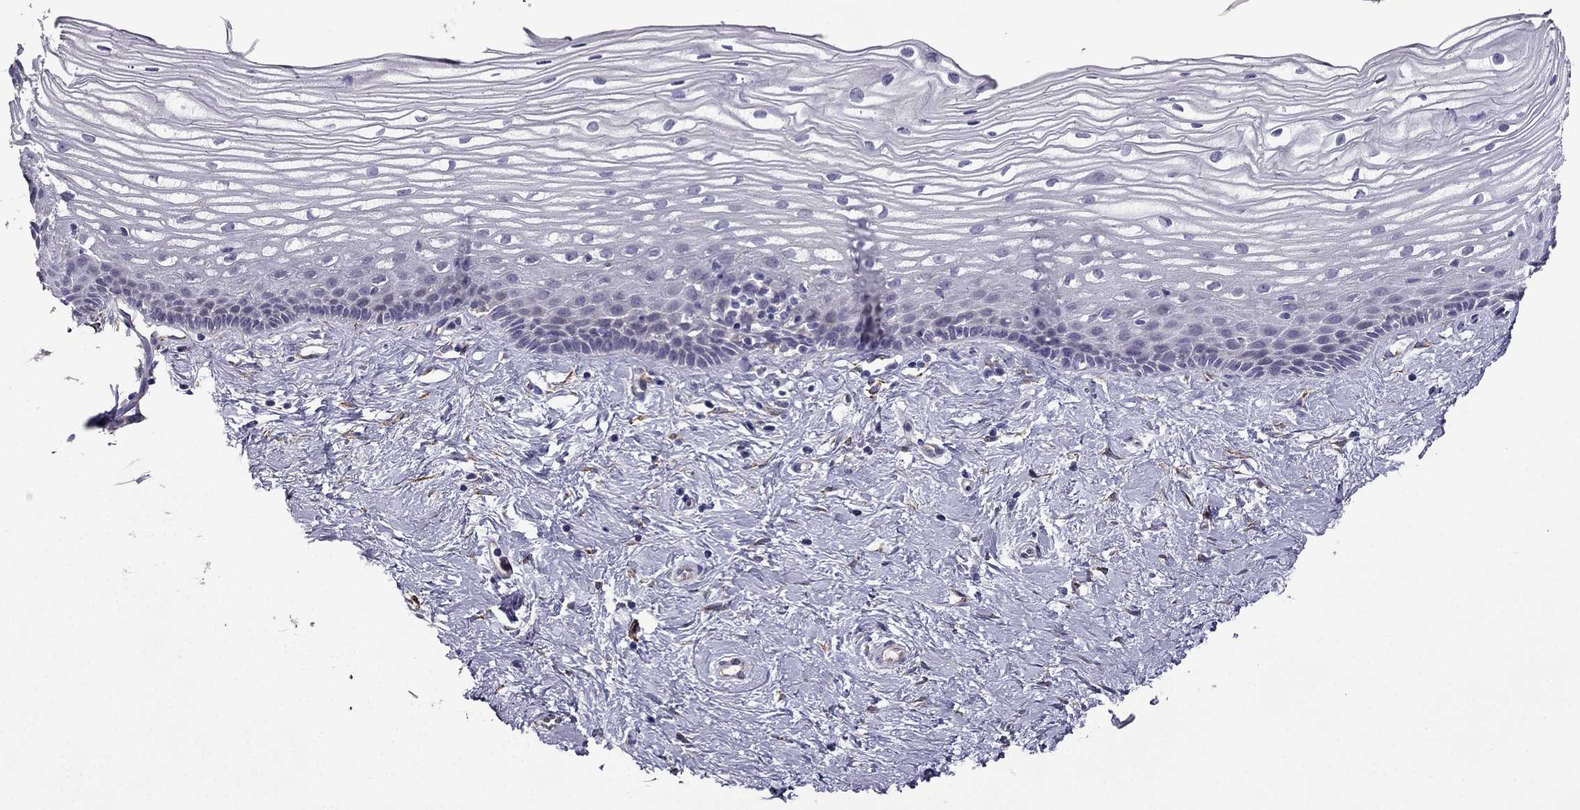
{"staining": {"intensity": "negative", "quantity": "none", "location": "none"}, "tissue": "cervix", "cell_type": "Glandular cells", "image_type": "normal", "snomed": [{"axis": "morphology", "description": "Normal tissue, NOS"}, {"axis": "topography", "description": "Cervix"}], "caption": "Immunohistochemical staining of unremarkable cervix displays no significant positivity in glandular cells.", "gene": "IKBIP", "patient": {"sex": "female", "age": 40}}